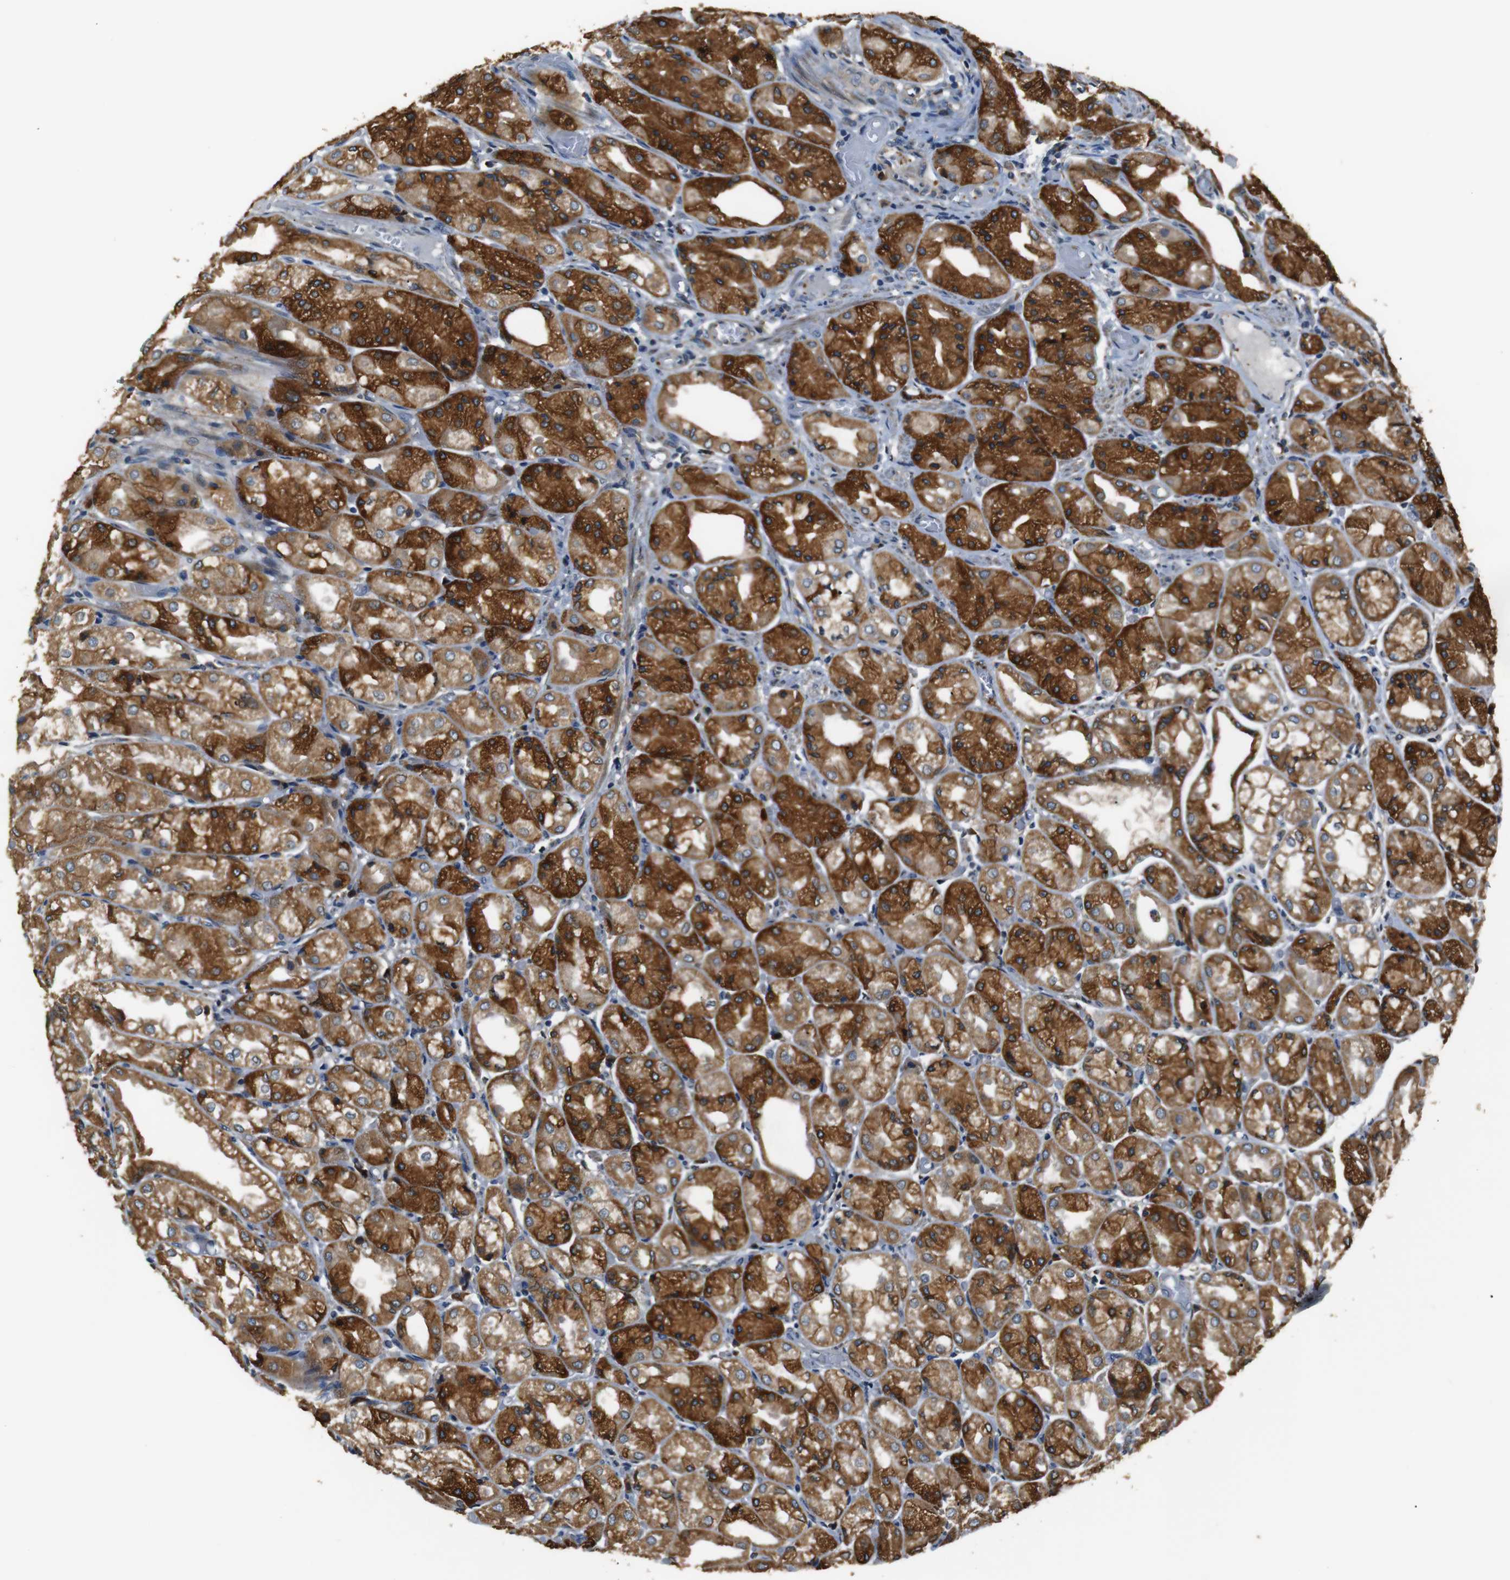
{"staining": {"intensity": "strong", "quantity": ">75%", "location": "cytoplasmic/membranous"}, "tissue": "stomach", "cell_type": "Glandular cells", "image_type": "normal", "snomed": [{"axis": "morphology", "description": "Normal tissue, NOS"}, {"axis": "topography", "description": "Stomach, upper"}], "caption": "The immunohistochemical stain highlights strong cytoplasmic/membranous positivity in glandular cells of benign stomach. (Brightfield microscopy of DAB IHC at high magnification).", "gene": "TMED2", "patient": {"sex": "male", "age": 72}}